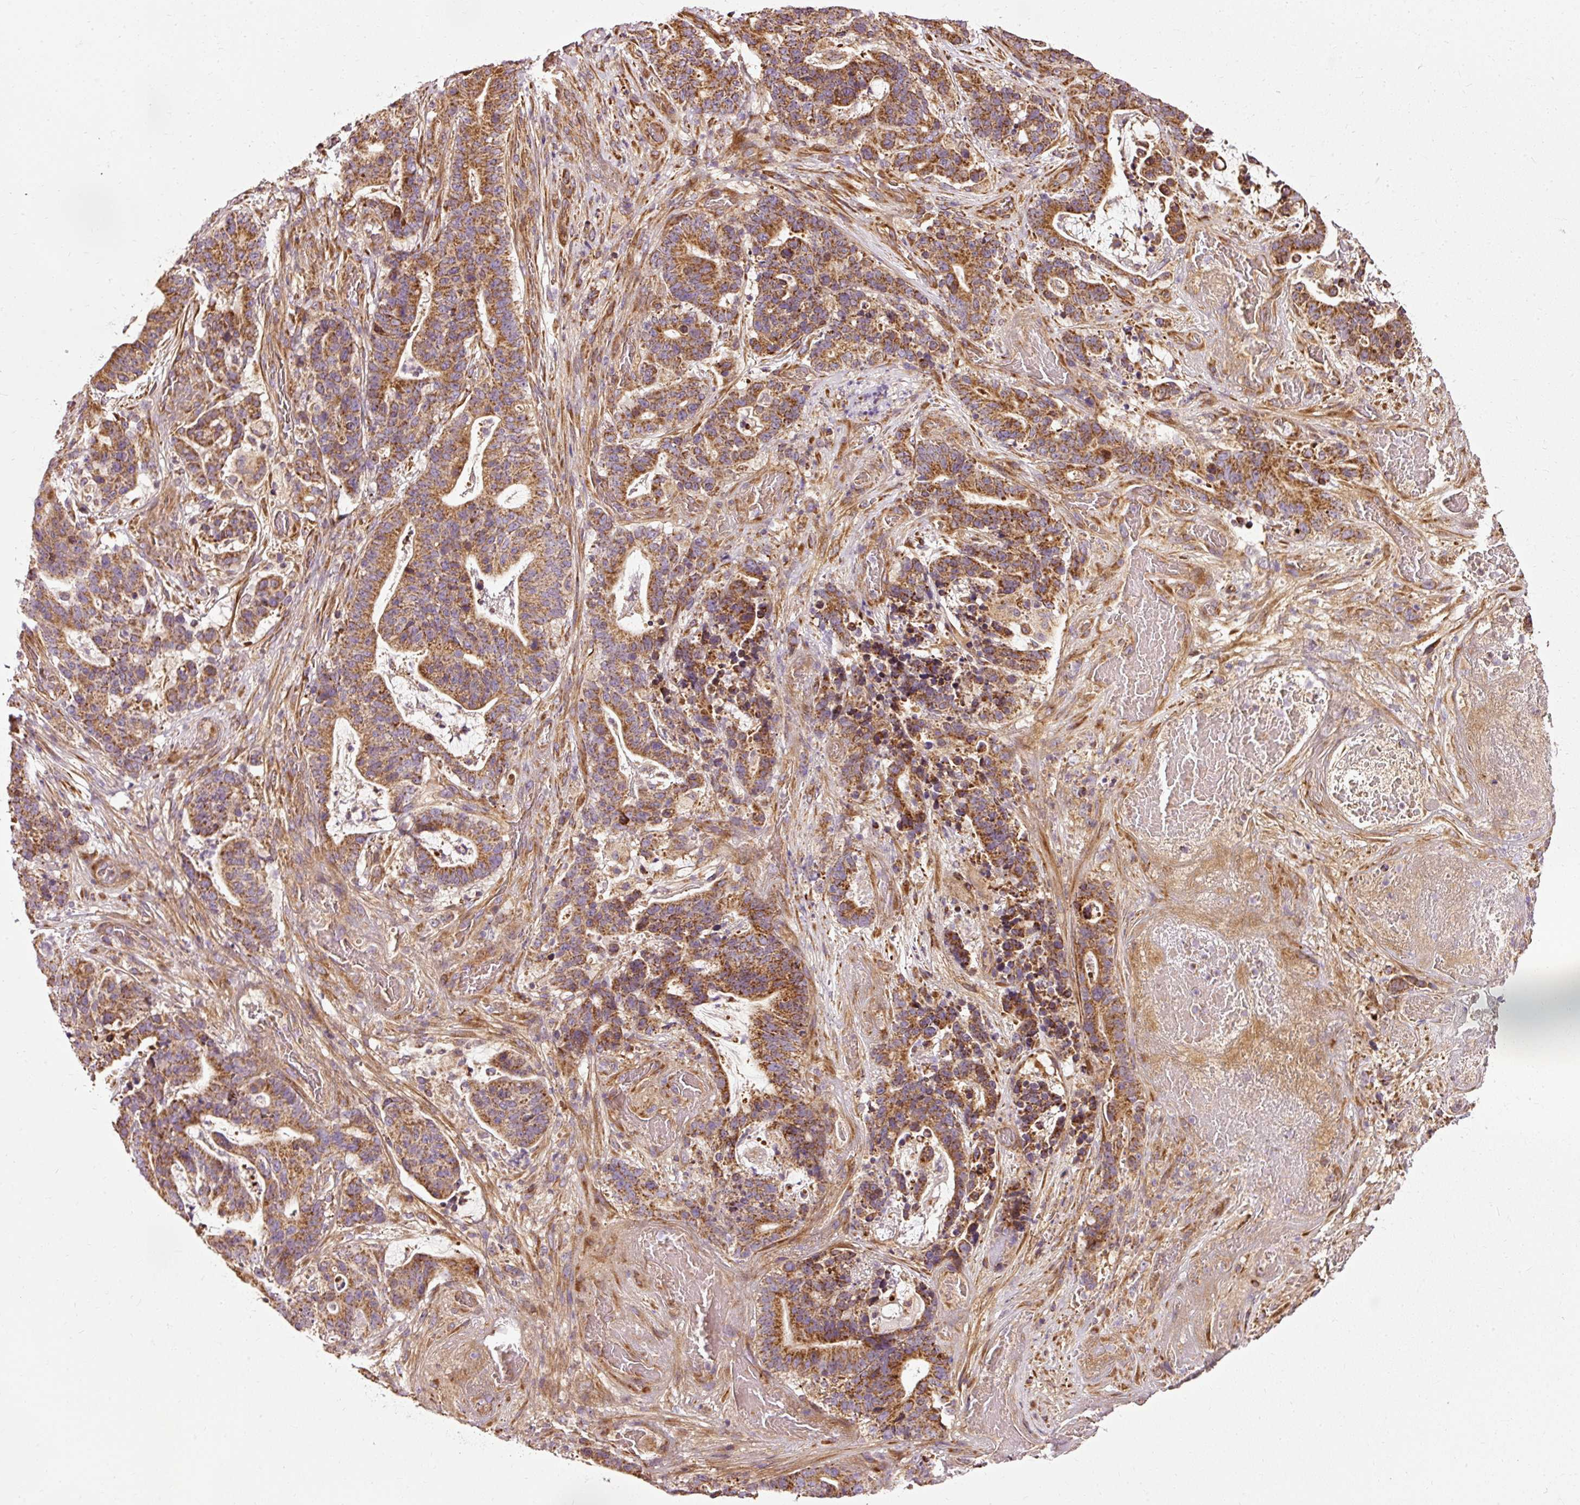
{"staining": {"intensity": "moderate", "quantity": ">75%", "location": "cytoplasmic/membranous"}, "tissue": "stomach cancer", "cell_type": "Tumor cells", "image_type": "cancer", "snomed": [{"axis": "morphology", "description": "Normal tissue, NOS"}, {"axis": "morphology", "description": "Adenocarcinoma, NOS"}, {"axis": "topography", "description": "Stomach"}], "caption": "Tumor cells show moderate cytoplasmic/membranous staining in about >75% of cells in adenocarcinoma (stomach).", "gene": "ISCU", "patient": {"sex": "female", "age": 64}}